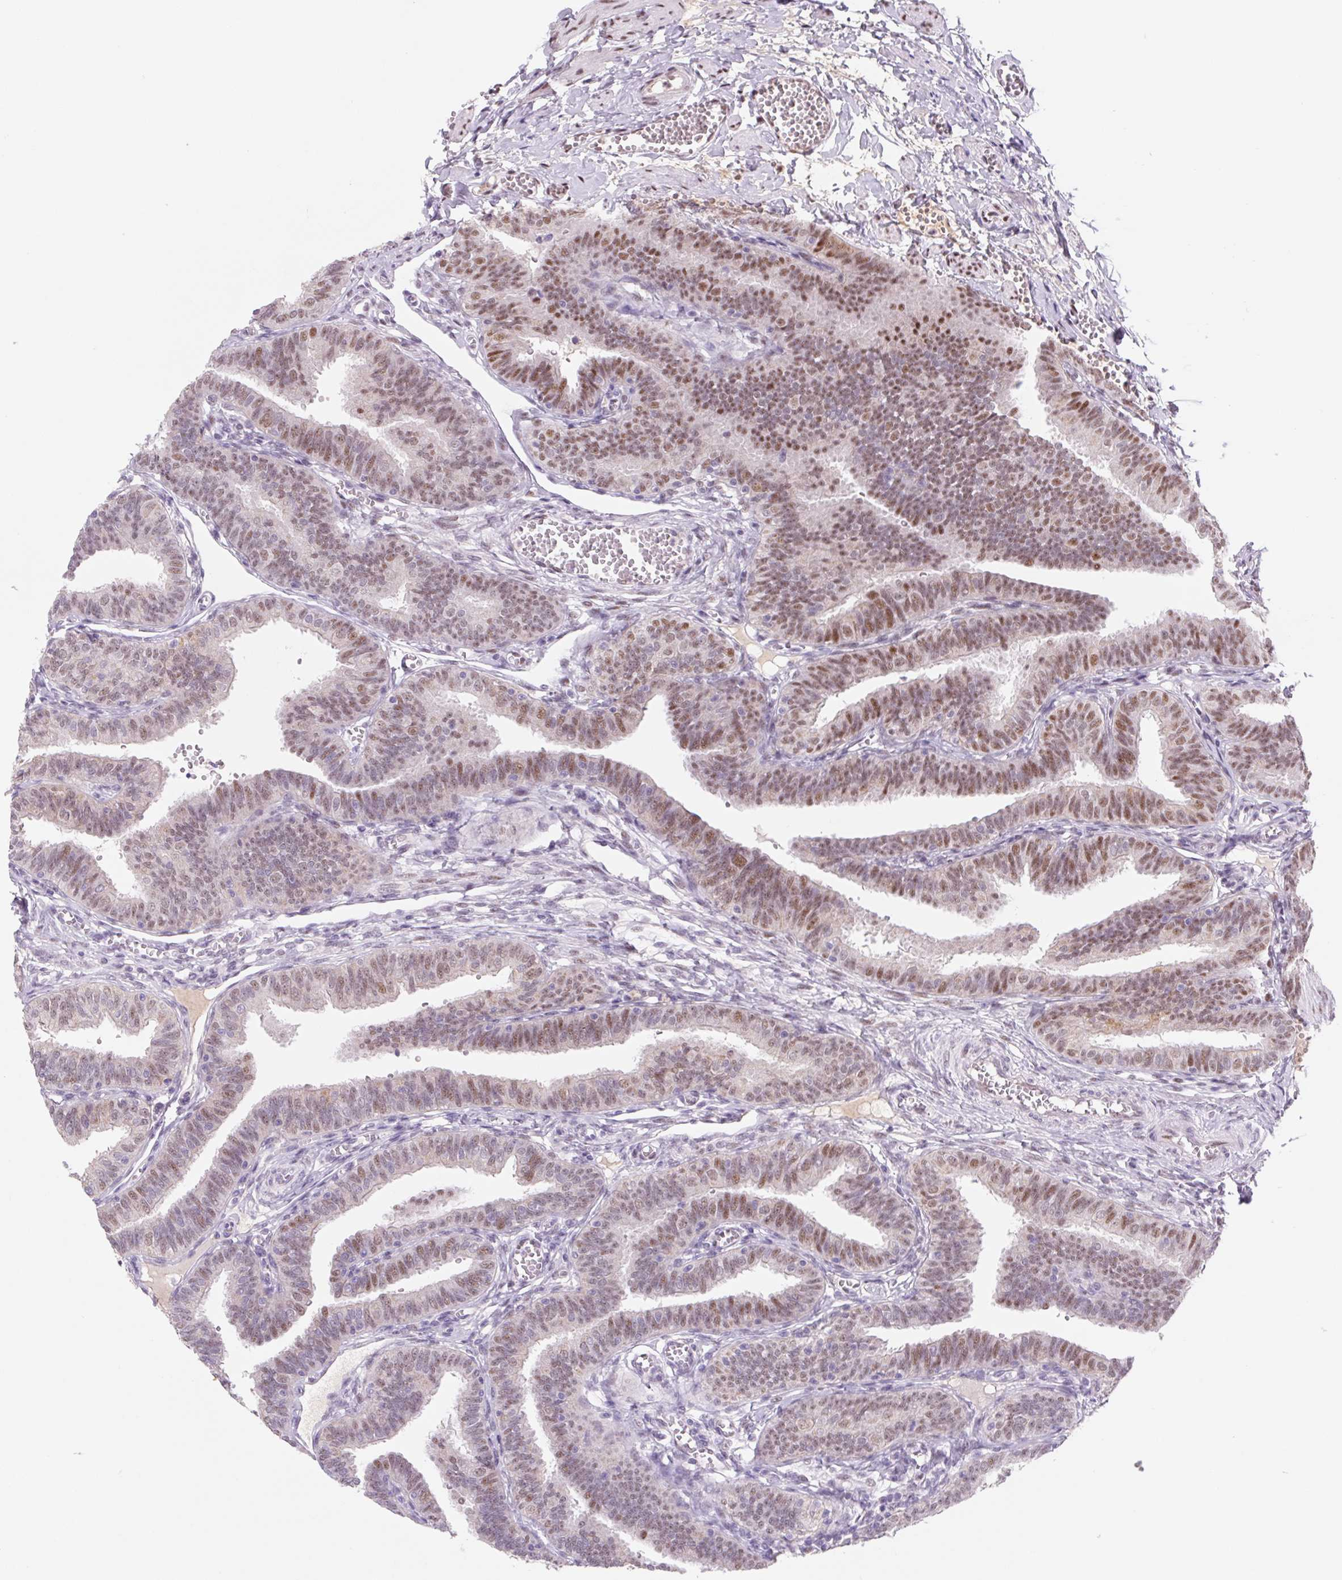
{"staining": {"intensity": "moderate", "quantity": ">75%", "location": "nuclear"}, "tissue": "fallopian tube", "cell_type": "Glandular cells", "image_type": "normal", "snomed": [{"axis": "morphology", "description": "Normal tissue, NOS"}, {"axis": "topography", "description": "Fallopian tube"}], "caption": "Brown immunohistochemical staining in unremarkable fallopian tube displays moderate nuclear staining in about >75% of glandular cells.", "gene": "DPPA5", "patient": {"sex": "female", "age": 25}}